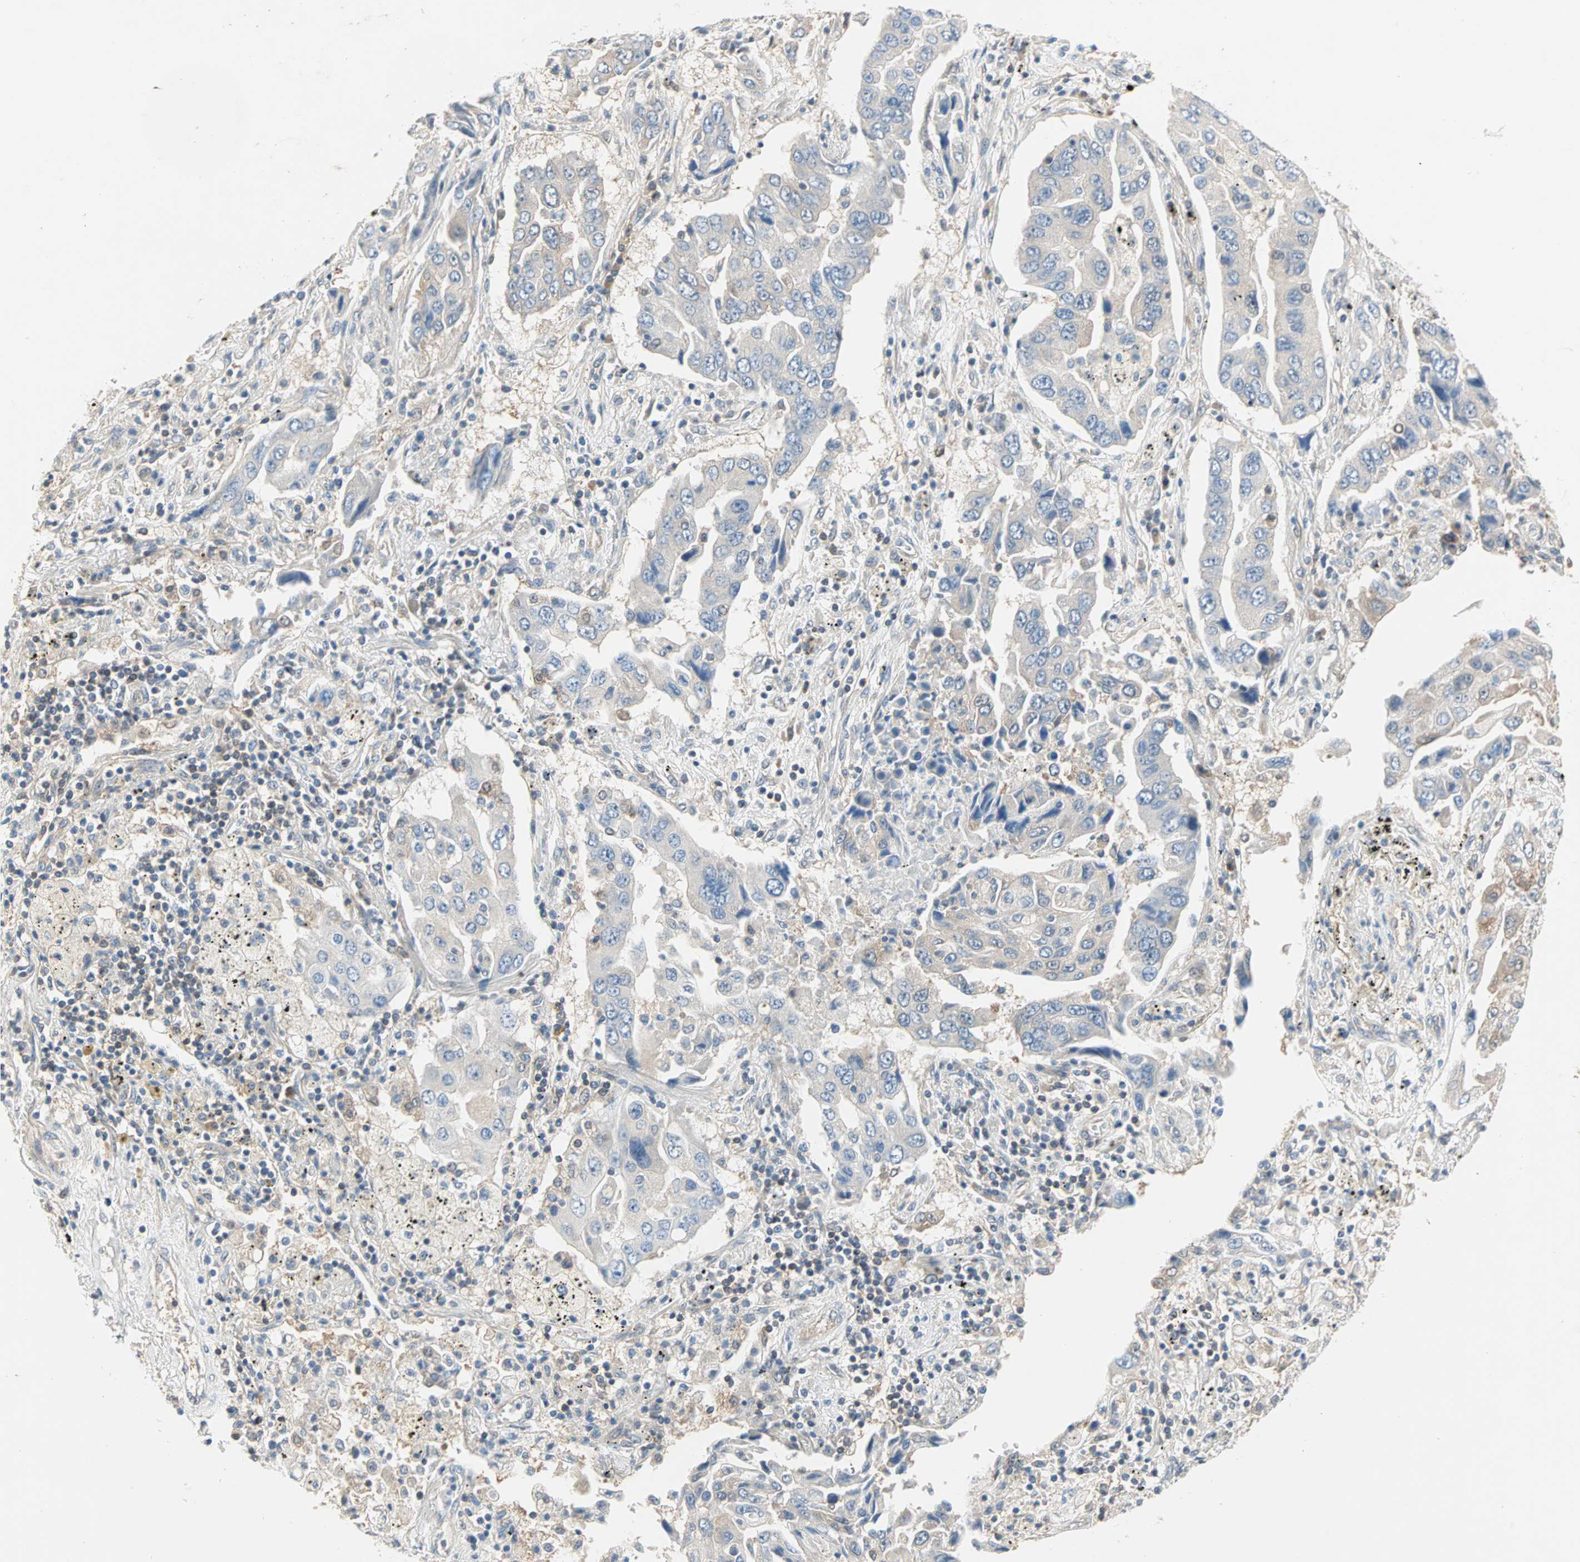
{"staining": {"intensity": "weak", "quantity": "25%-75%", "location": "cytoplasmic/membranous"}, "tissue": "lung cancer", "cell_type": "Tumor cells", "image_type": "cancer", "snomed": [{"axis": "morphology", "description": "Adenocarcinoma, NOS"}, {"axis": "topography", "description": "Lung"}], "caption": "Protein staining of lung cancer tissue shows weak cytoplasmic/membranous positivity in about 25%-75% of tumor cells.", "gene": "MPI", "patient": {"sex": "female", "age": 65}}